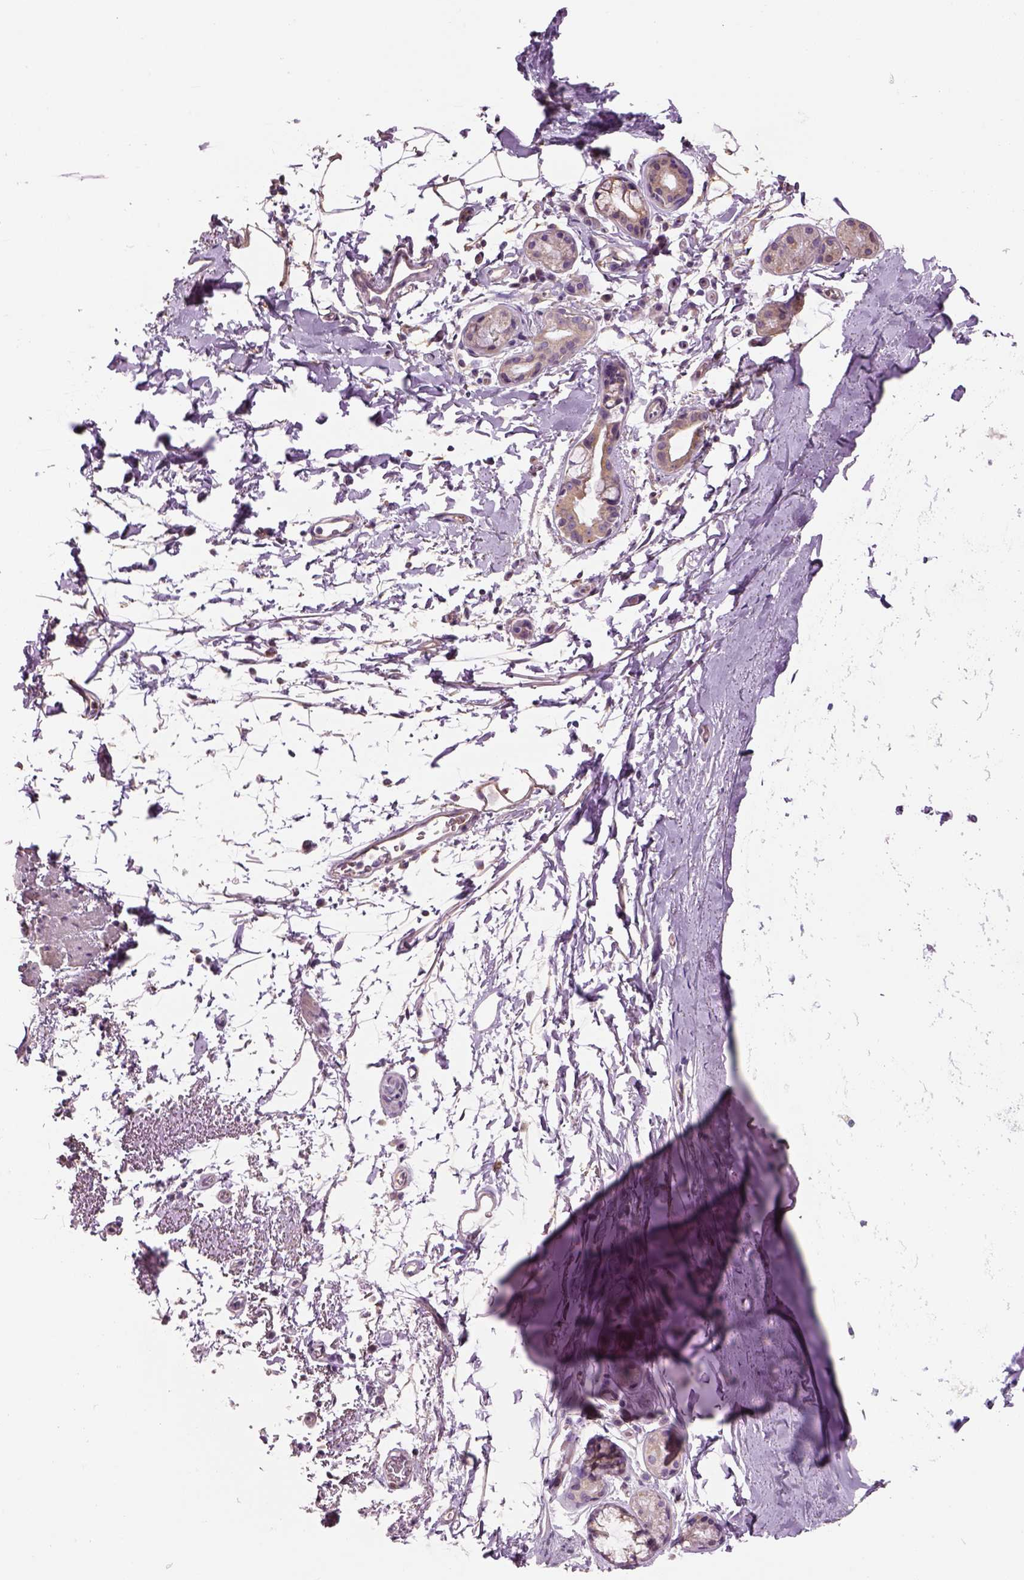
{"staining": {"intensity": "weak", "quantity": "<25%", "location": "cytoplasmic/membranous"}, "tissue": "adipose tissue", "cell_type": "Adipocytes", "image_type": "normal", "snomed": [{"axis": "morphology", "description": "Normal tissue, NOS"}, {"axis": "topography", "description": "Lymph node"}, {"axis": "topography", "description": "Bronchus"}], "caption": "Adipocytes are negative for protein expression in unremarkable human adipose tissue. The staining was performed using DAB to visualize the protein expression in brown, while the nuclei were stained in blue with hematoxylin (Magnification: 20x).", "gene": "IFT52", "patient": {"sex": "female", "age": 70}}